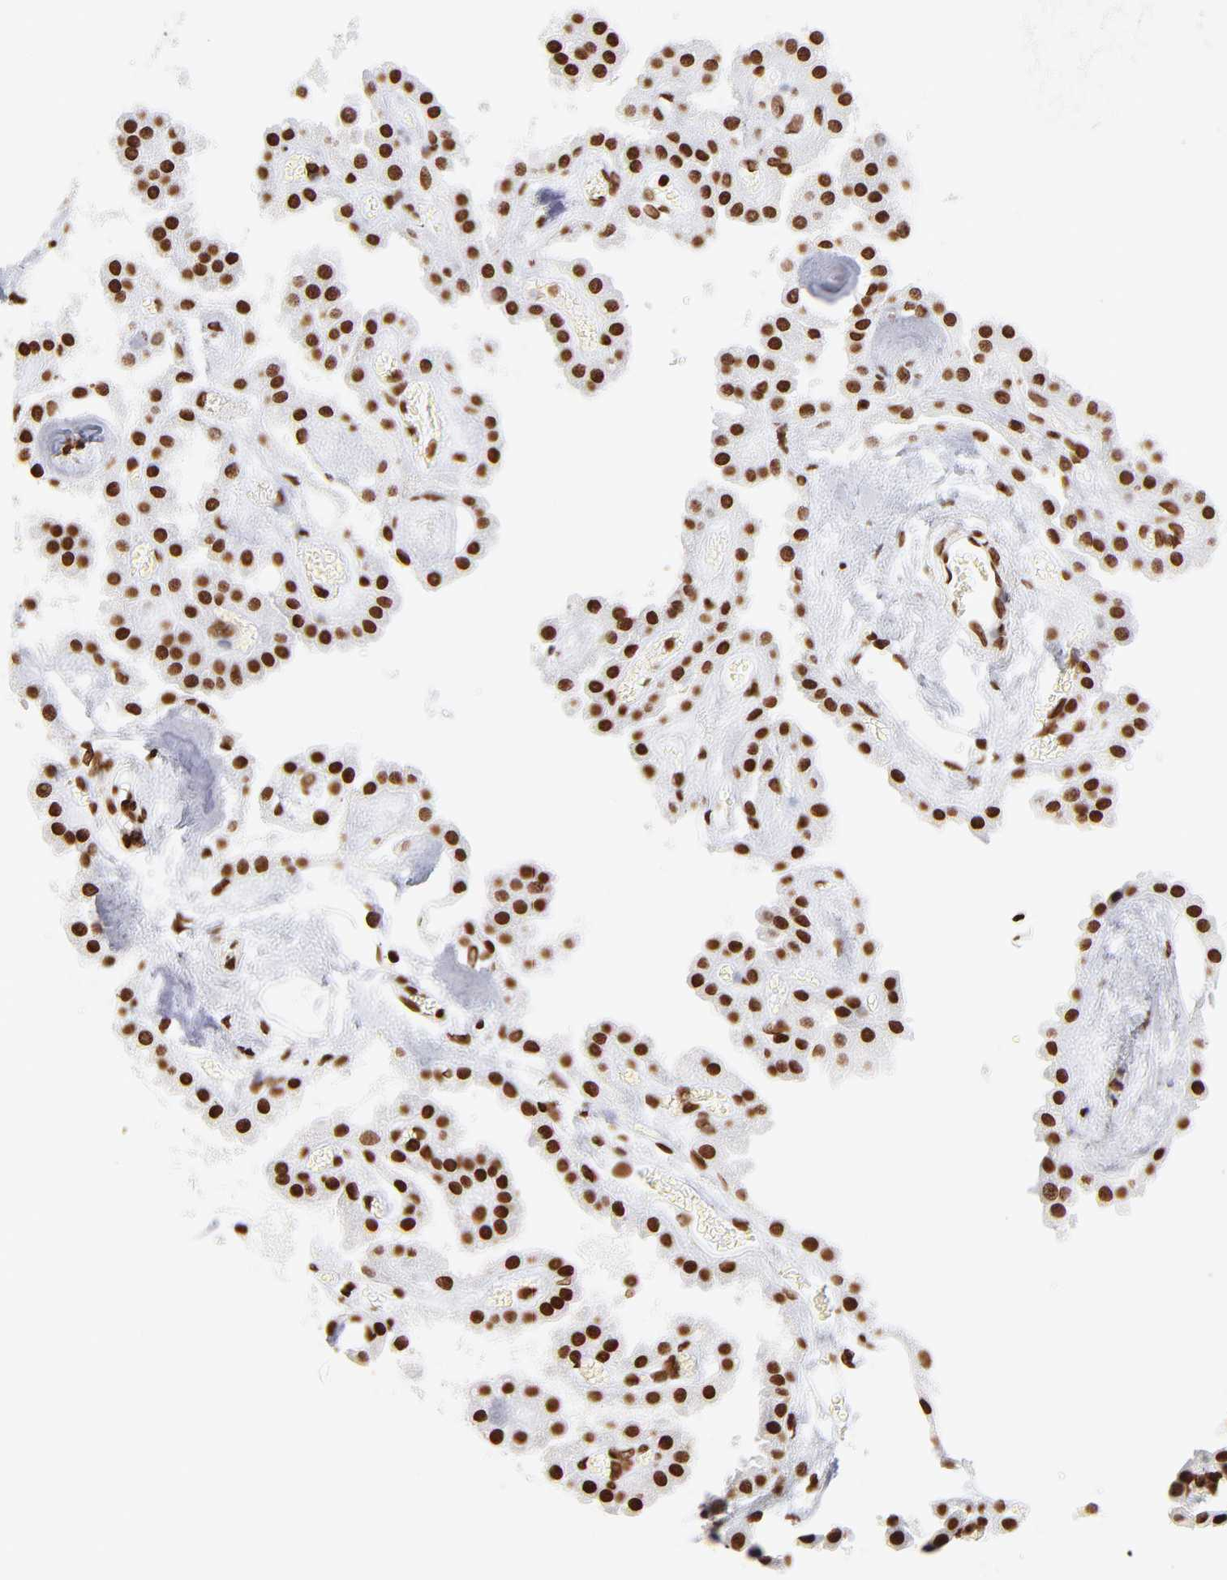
{"staining": {"intensity": "strong", "quantity": "25%-75%", "location": "nuclear"}, "tissue": "hippocampus", "cell_type": "Glial cells", "image_type": "normal", "snomed": [{"axis": "morphology", "description": "Normal tissue, NOS"}, {"axis": "topography", "description": "Hippocampus"}], "caption": "An image of hippocampus stained for a protein demonstrates strong nuclear brown staining in glial cells.", "gene": "RTL4", "patient": {"sex": "female", "age": 19}}